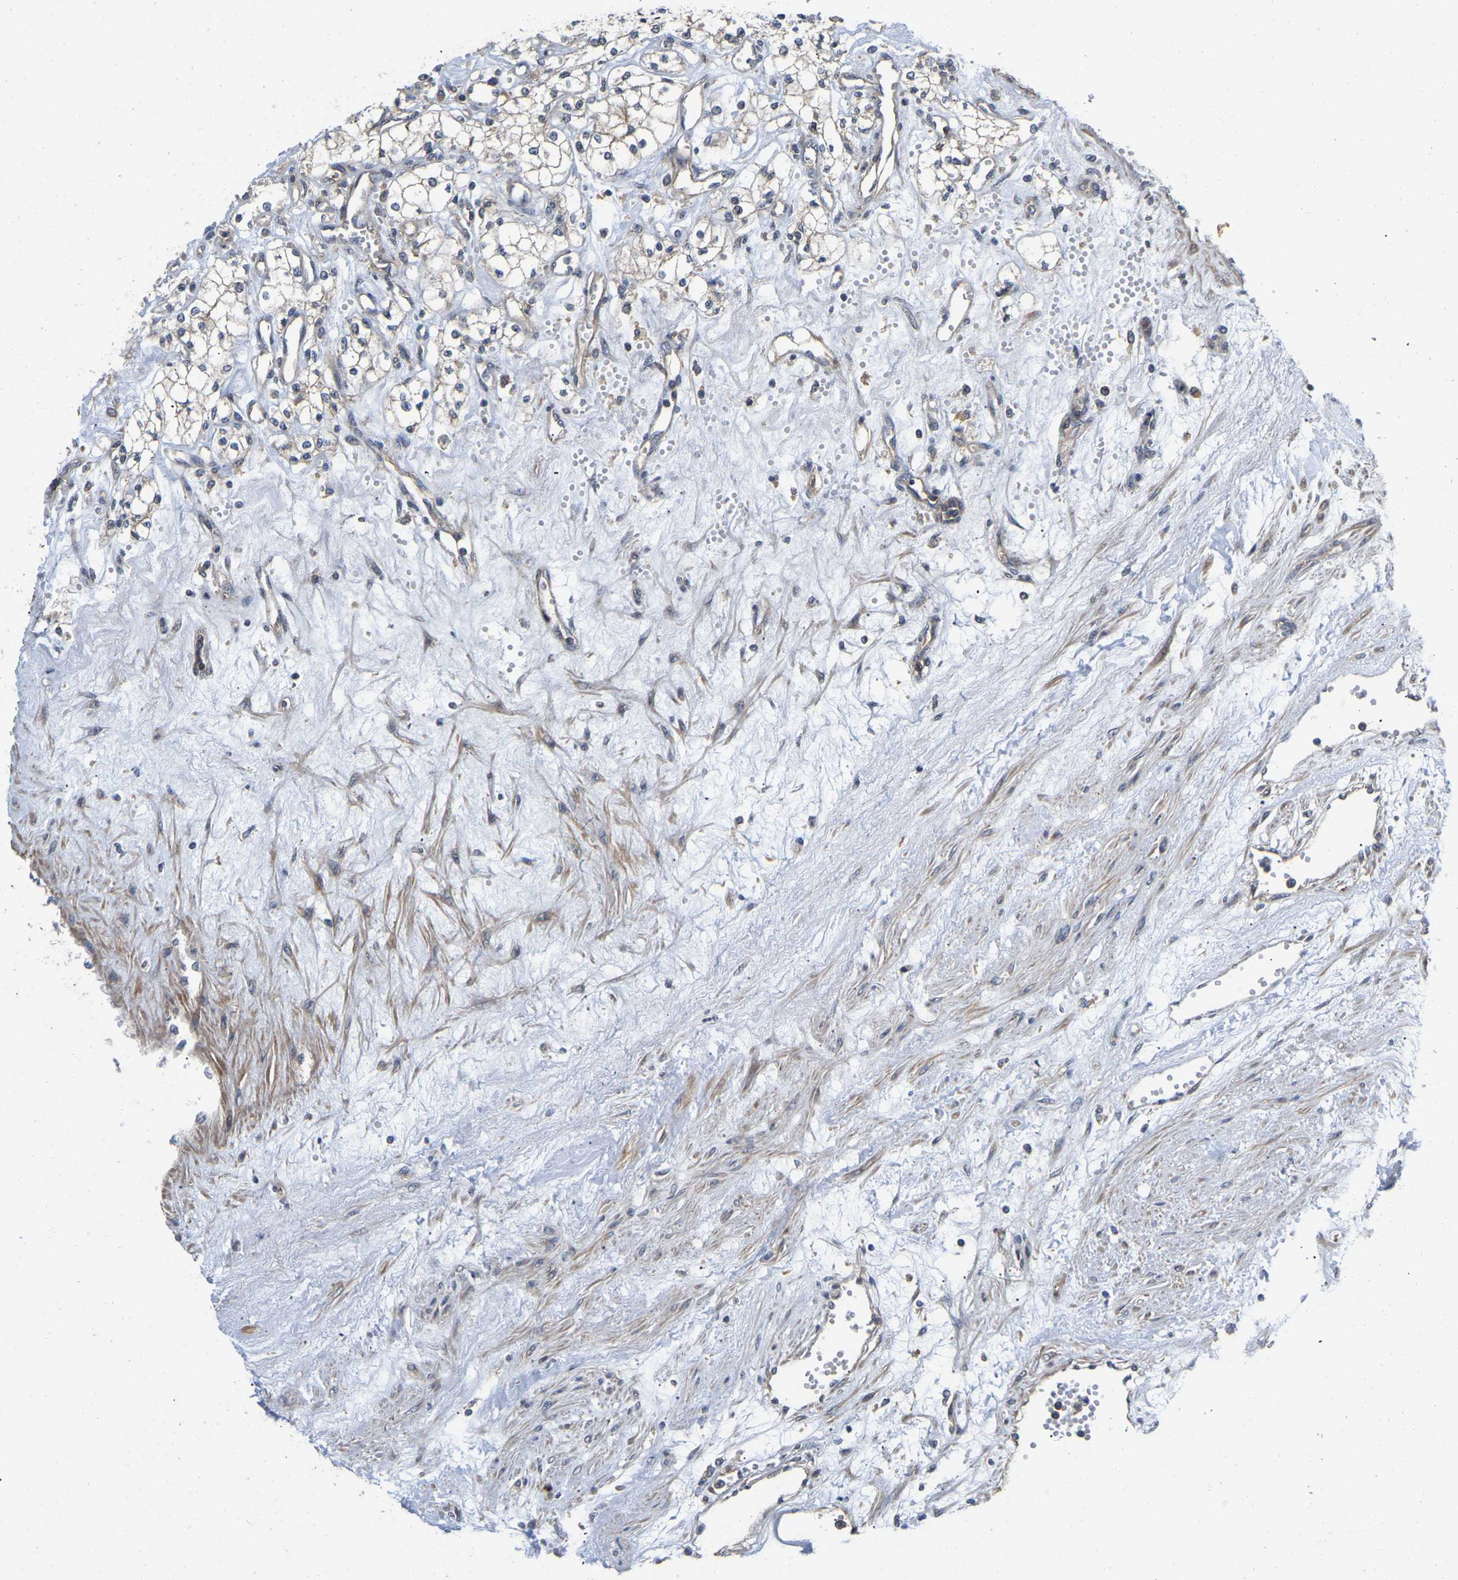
{"staining": {"intensity": "negative", "quantity": "none", "location": "none"}, "tissue": "renal cancer", "cell_type": "Tumor cells", "image_type": "cancer", "snomed": [{"axis": "morphology", "description": "Adenocarcinoma, NOS"}, {"axis": "topography", "description": "Kidney"}], "caption": "Tumor cells are negative for protein expression in human adenocarcinoma (renal).", "gene": "PRDM14", "patient": {"sex": "male", "age": 59}}